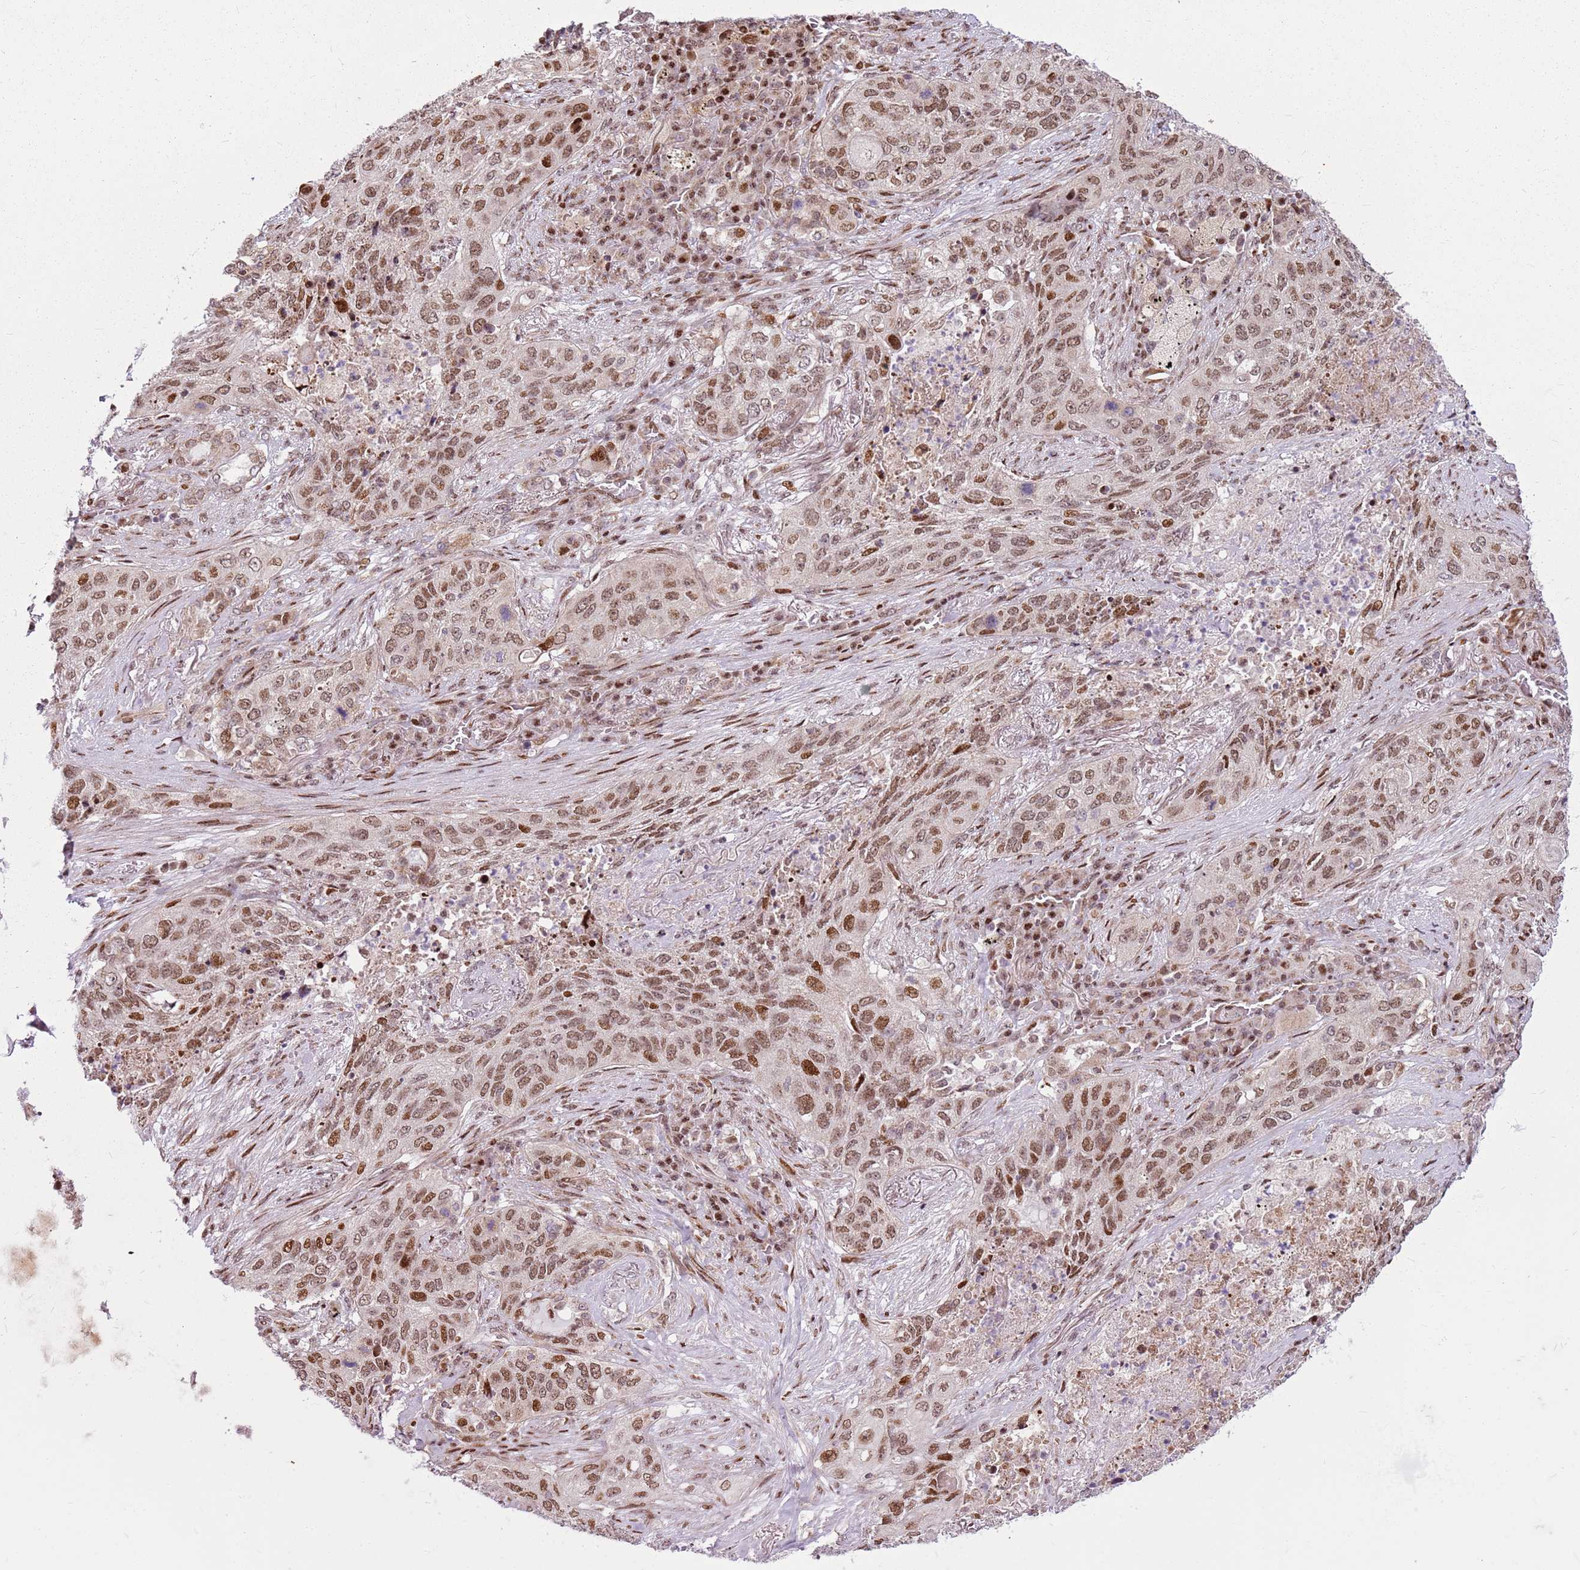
{"staining": {"intensity": "moderate", "quantity": ">75%", "location": "nuclear"}, "tissue": "lung cancer", "cell_type": "Tumor cells", "image_type": "cancer", "snomed": [{"axis": "morphology", "description": "Squamous cell carcinoma, NOS"}, {"axis": "topography", "description": "Lung"}], "caption": "Protein analysis of lung cancer tissue demonstrates moderate nuclear staining in approximately >75% of tumor cells.", "gene": "PCTP", "patient": {"sex": "female", "age": 63}}